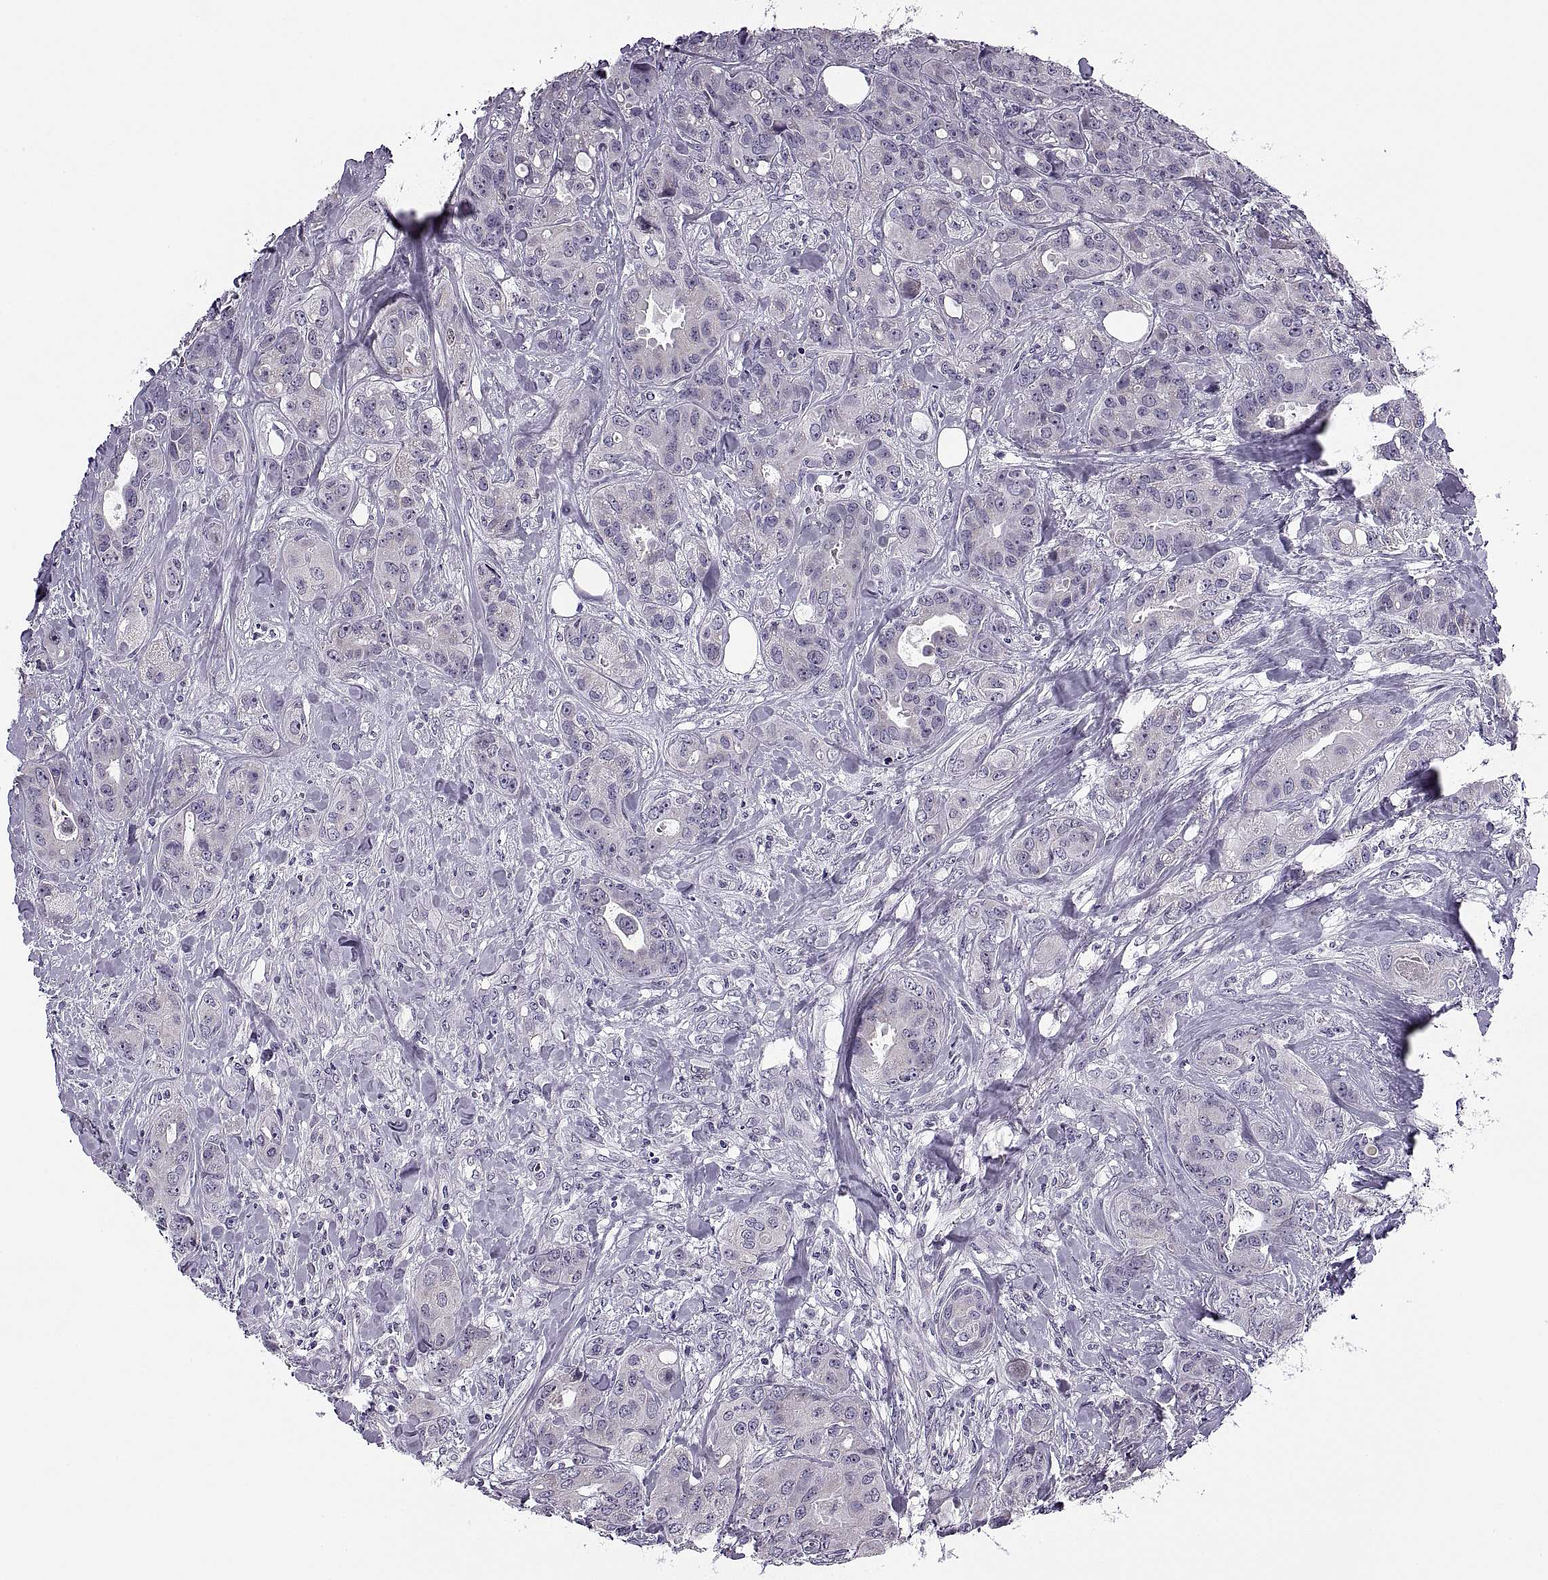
{"staining": {"intensity": "negative", "quantity": "none", "location": "none"}, "tissue": "breast cancer", "cell_type": "Tumor cells", "image_type": "cancer", "snomed": [{"axis": "morphology", "description": "Duct carcinoma"}, {"axis": "topography", "description": "Breast"}], "caption": "Tumor cells show no significant expression in breast cancer.", "gene": "MAGEB1", "patient": {"sex": "female", "age": 43}}